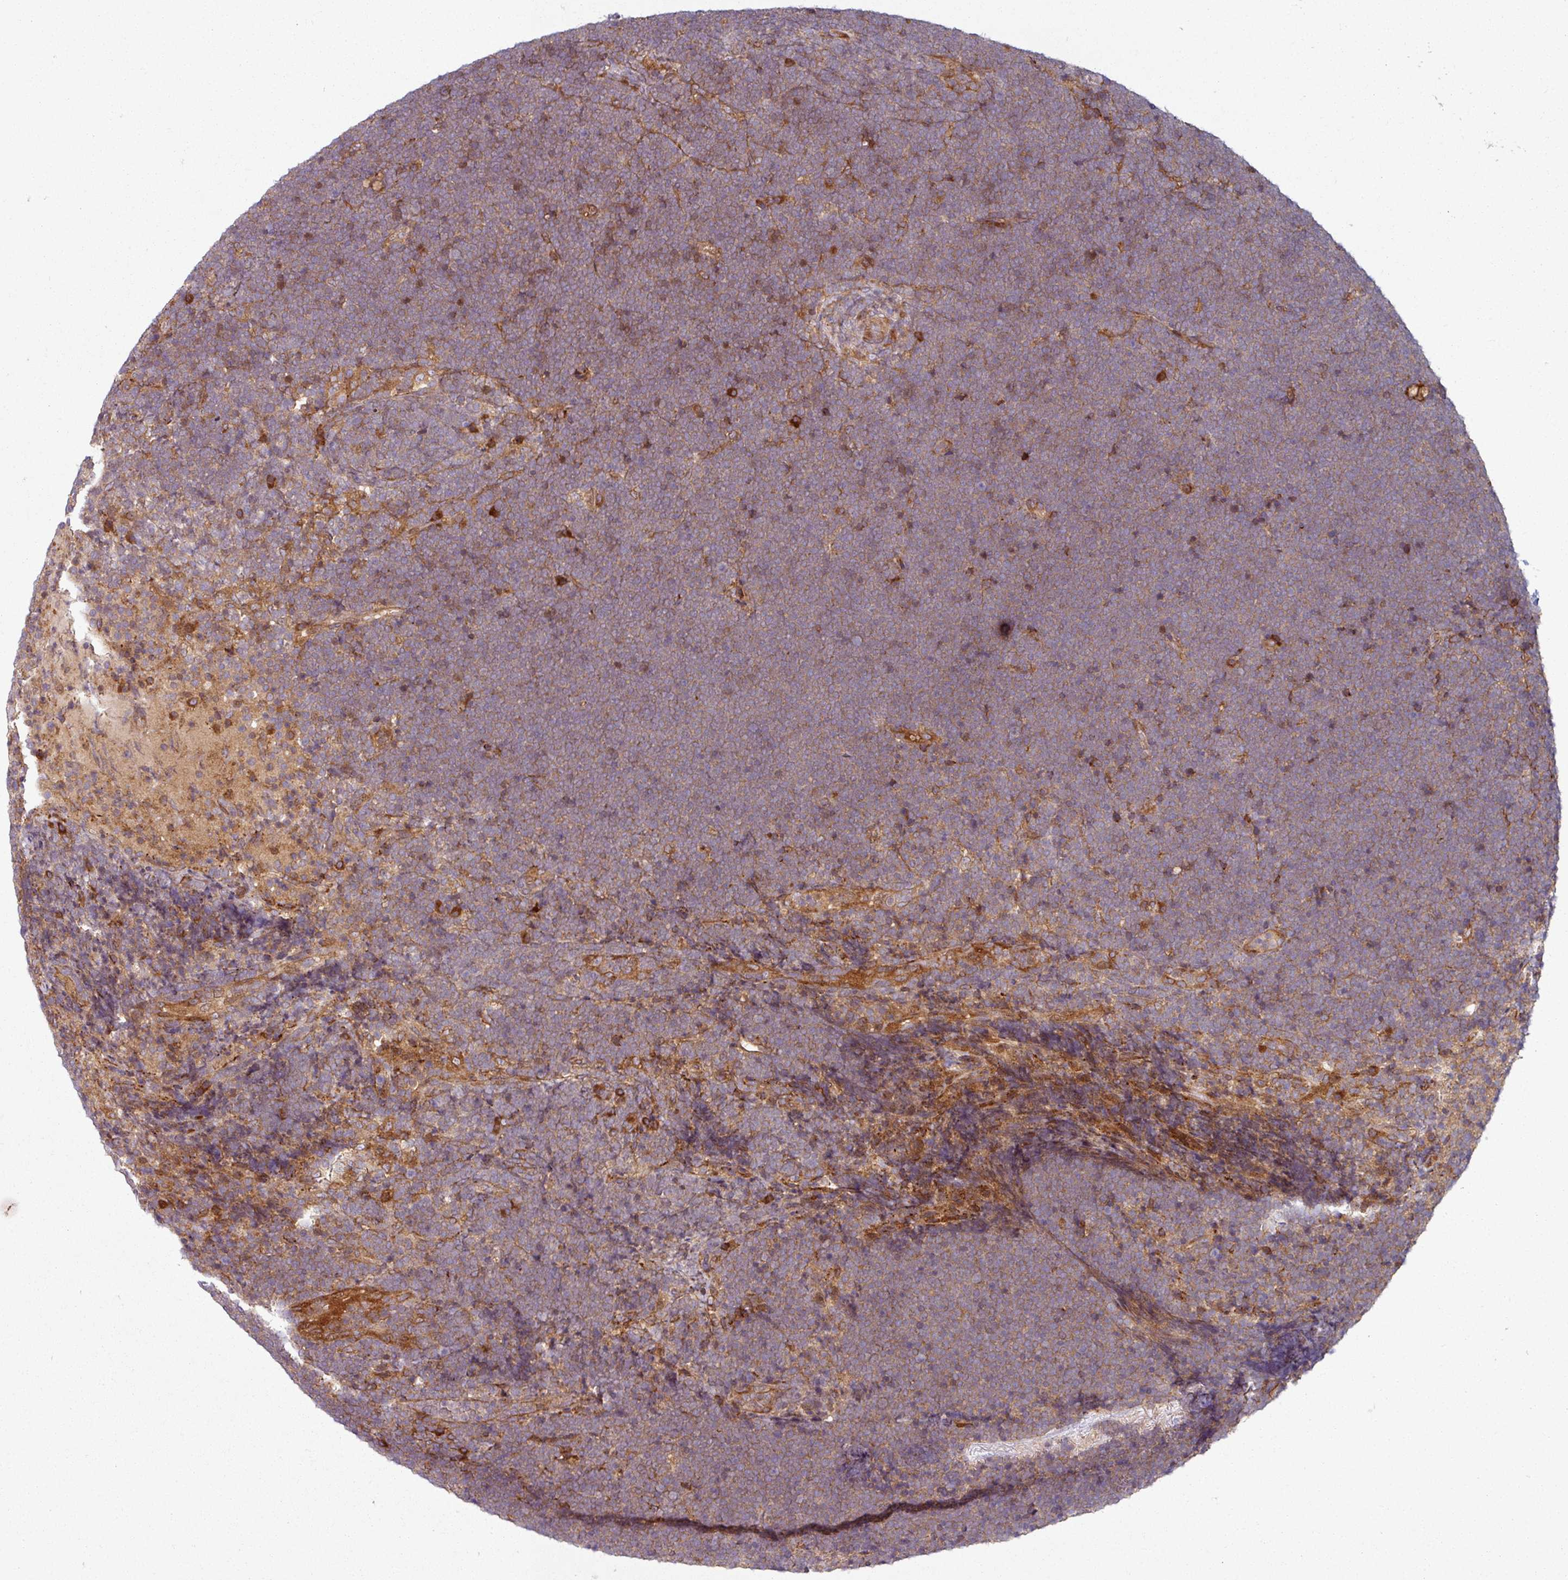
{"staining": {"intensity": "moderate", "quantity": ">75%", "location": "cytoplasmic/membranous"}, "tissue": "lymphoma", "cell_type": "Tumor cells", "image_type": "cancer", "snomed": [{"axis": "morphology", "description": "Malignant lymphoma, non-Hodgkin's type, High grade"}, {"axis": "topography", "description": "Lymph node"}], "caption": "The immunohistochemical stain highlights moderate cytoplasmic/membranous positivity in tumor cells of lymphoma tissue. Immunohistochemistry (ihc) stains the protein of interest in brown and the nuclei are stained blue.", "gene": "RAB5A", "patient": {"sex": "male", "age": 13}}